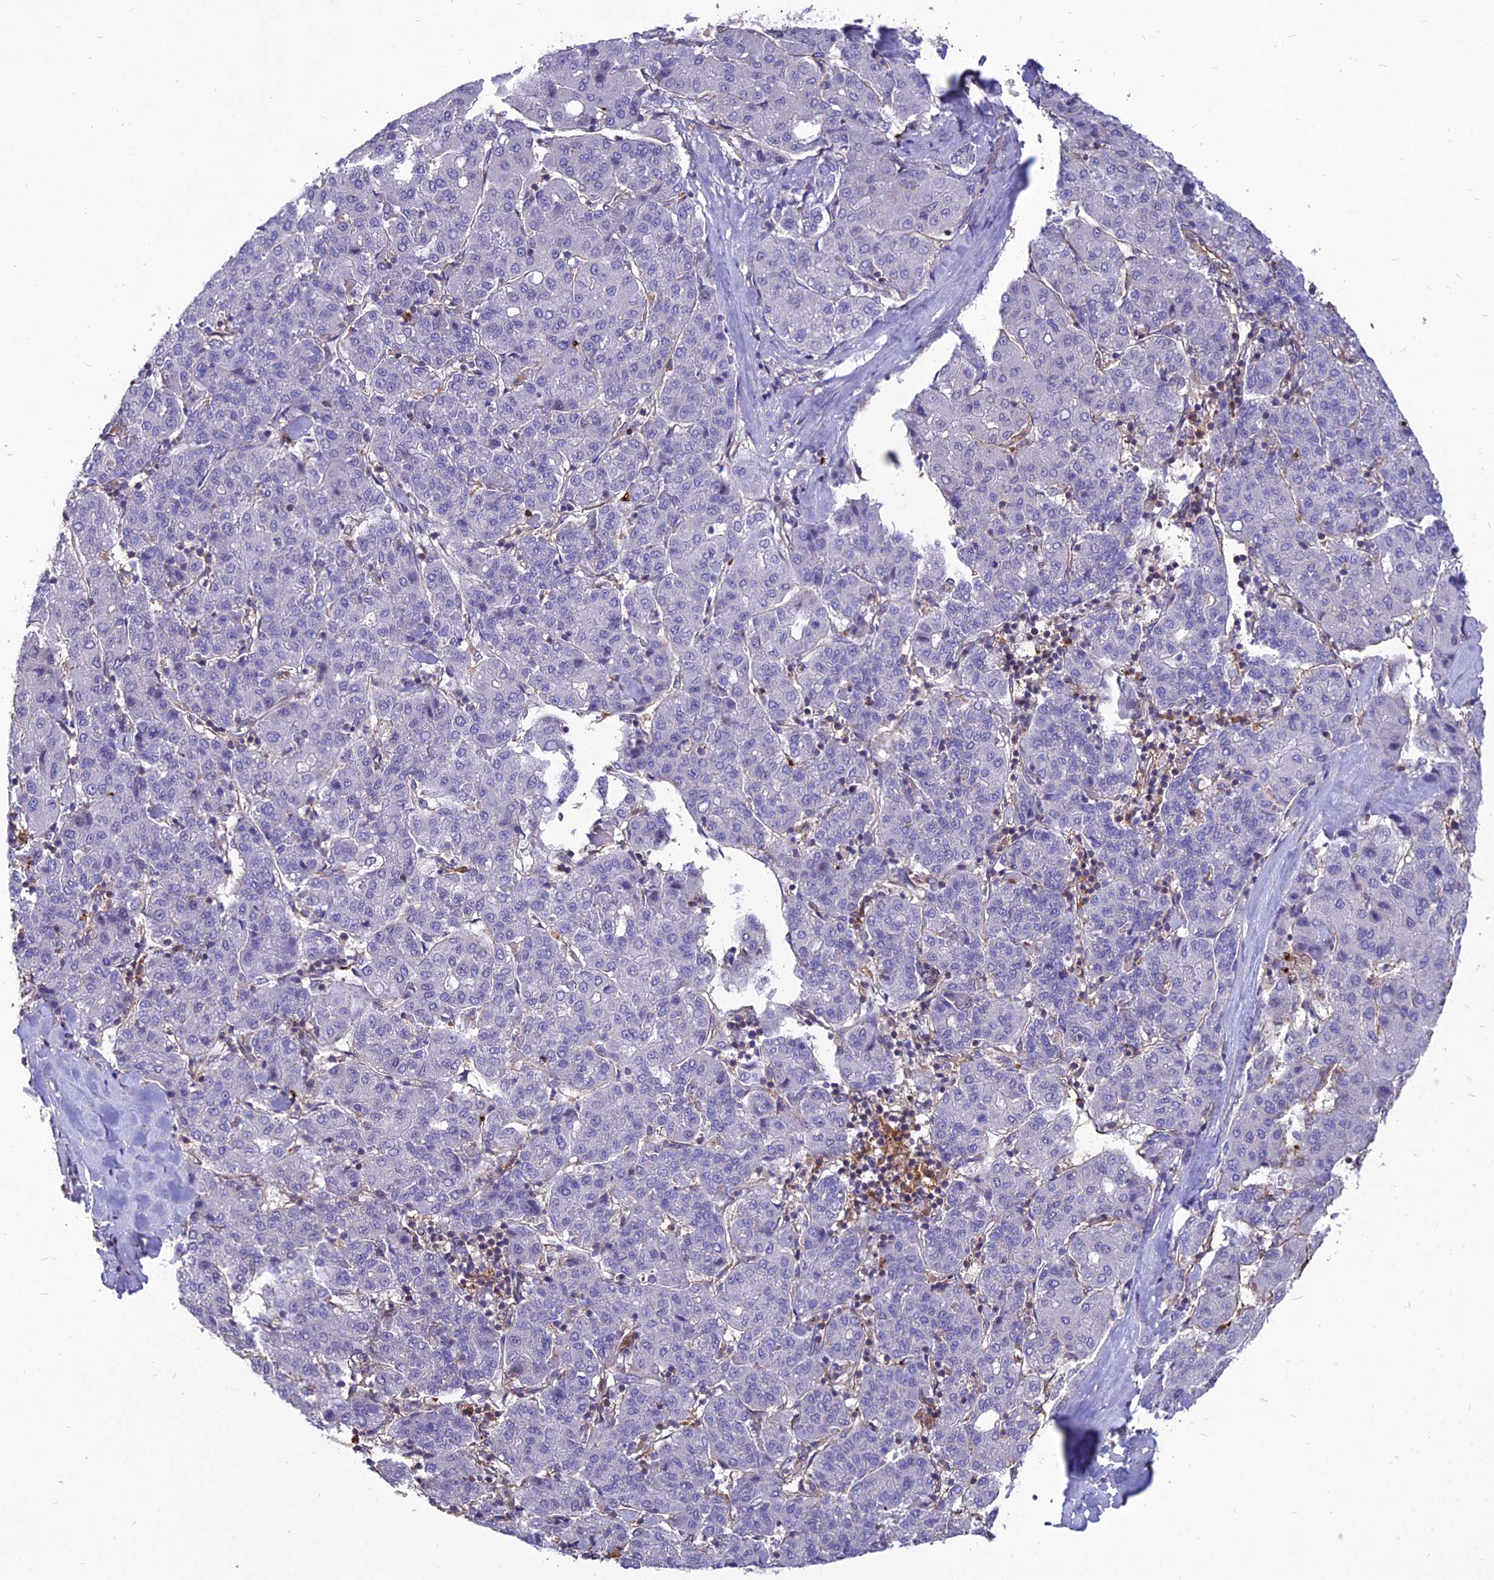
{"staining": {"intensity": "negative", "quantity": "none", "location": "none"}, "tissue": "liver cancer", "cell_type": "Tumor cells", "image_type": "cancer", "snomed": [{"axis": "morphology", "description": "Carcinoma, Hepatocellular, NOS"}, {"axis": "topography", "description": "Liver"}], "caption": "There is no significant staining in tumor cells of liver cancer.", "gene": "PSMD11", "patient": {"sex": "male", "age": 65}}